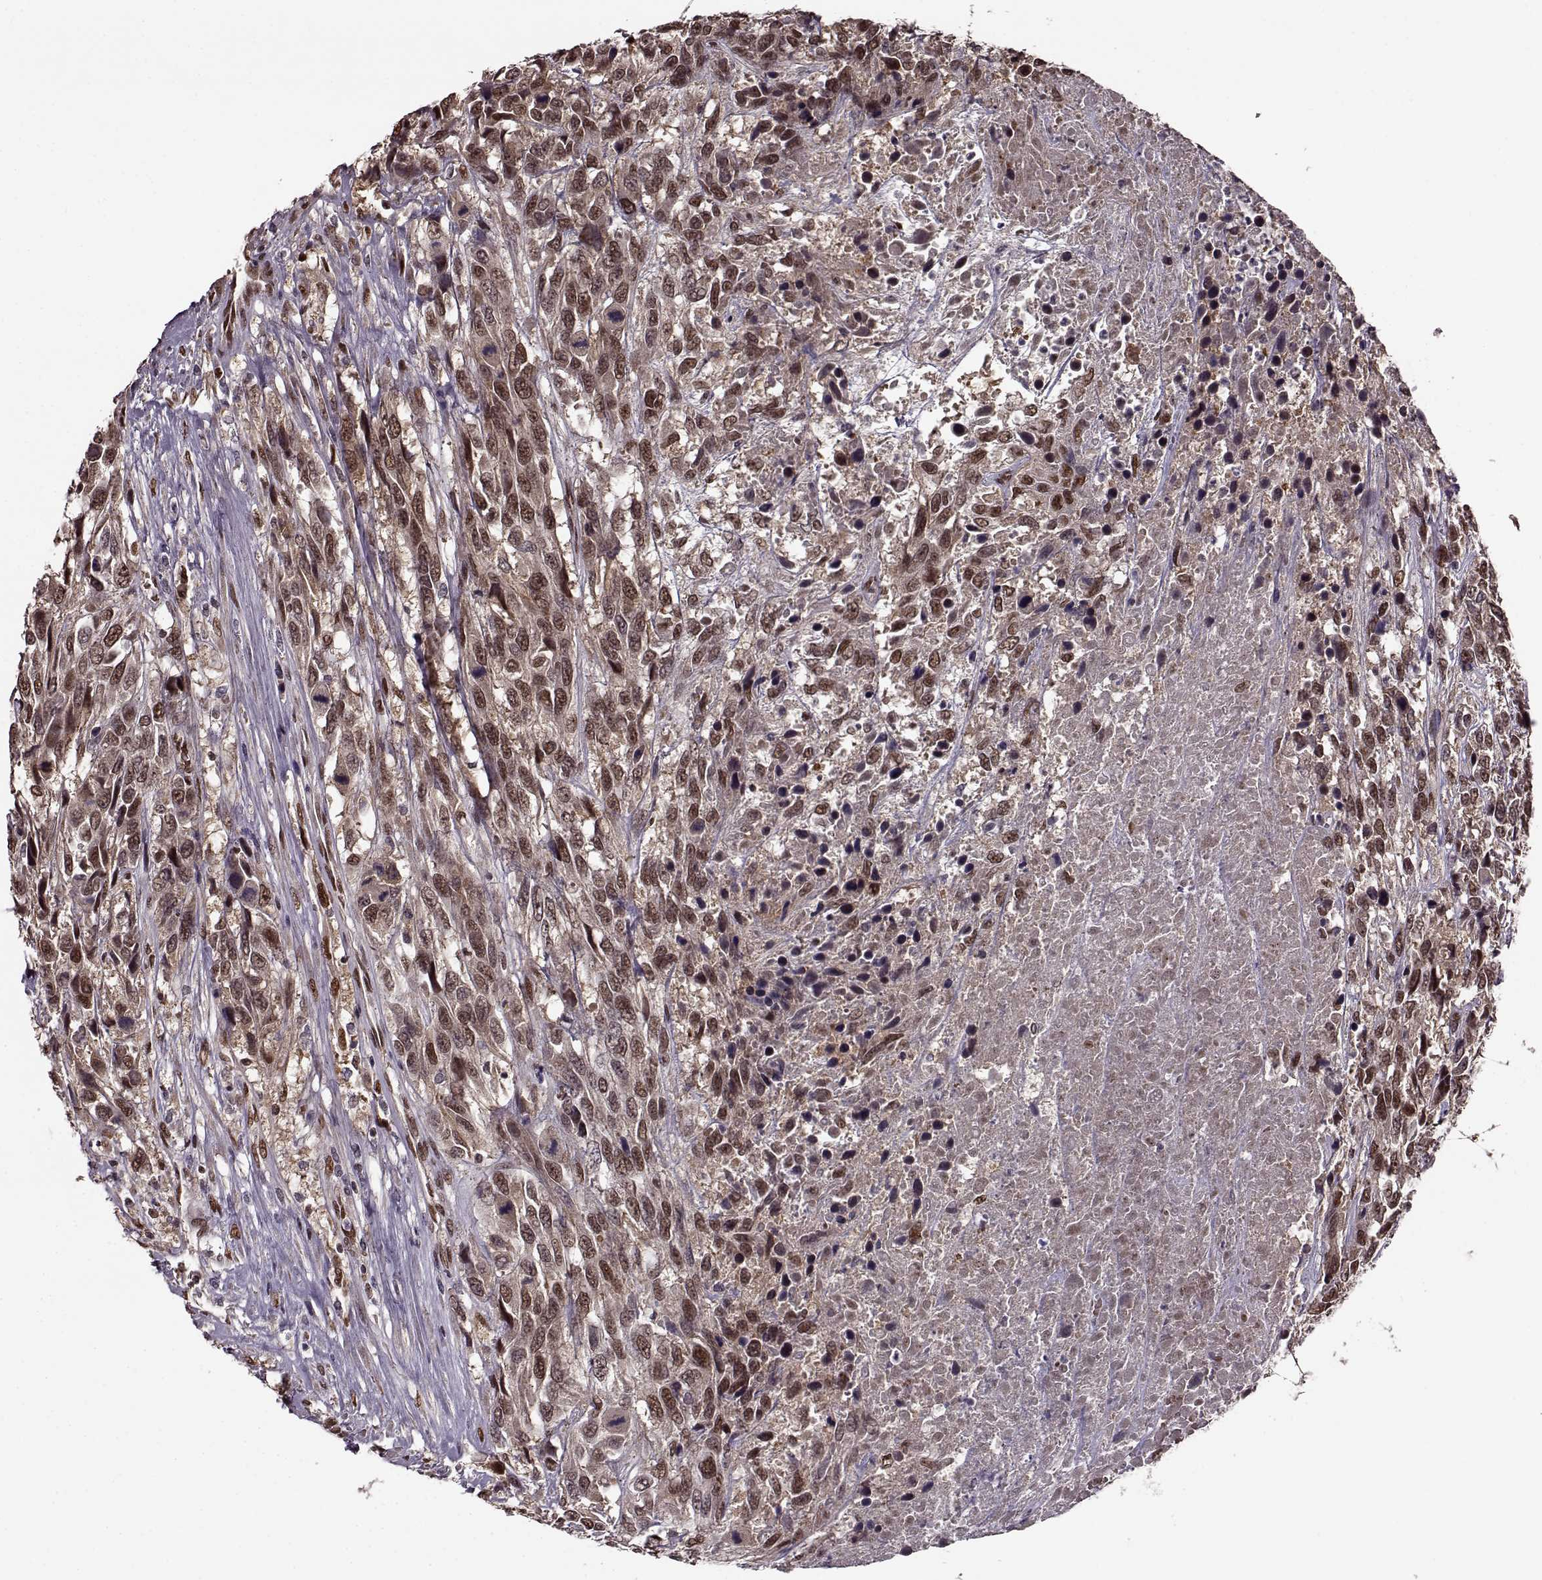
{"staining": {"intensity": "moderate", "quantity": ">75%", "location": "cytoplasmic/membranous,nuclear"}, "tissue": "urothelial cancer", "cell_type": "Tumor cells", "image_type": "cancer", "snomed": [{"axis": "morphology", "description": "Urothelial carcinoma, High grade"}, {"axis": "topography", "description": "Urinary bladder"}], "caption": "Urothelial cancer stained with IHC displays moderate cytoplasmic/membranous and nuclear staining in about >75% of tumor cells.", "gene": "FTO", "patient": {"sex": "female", "age": 70}}